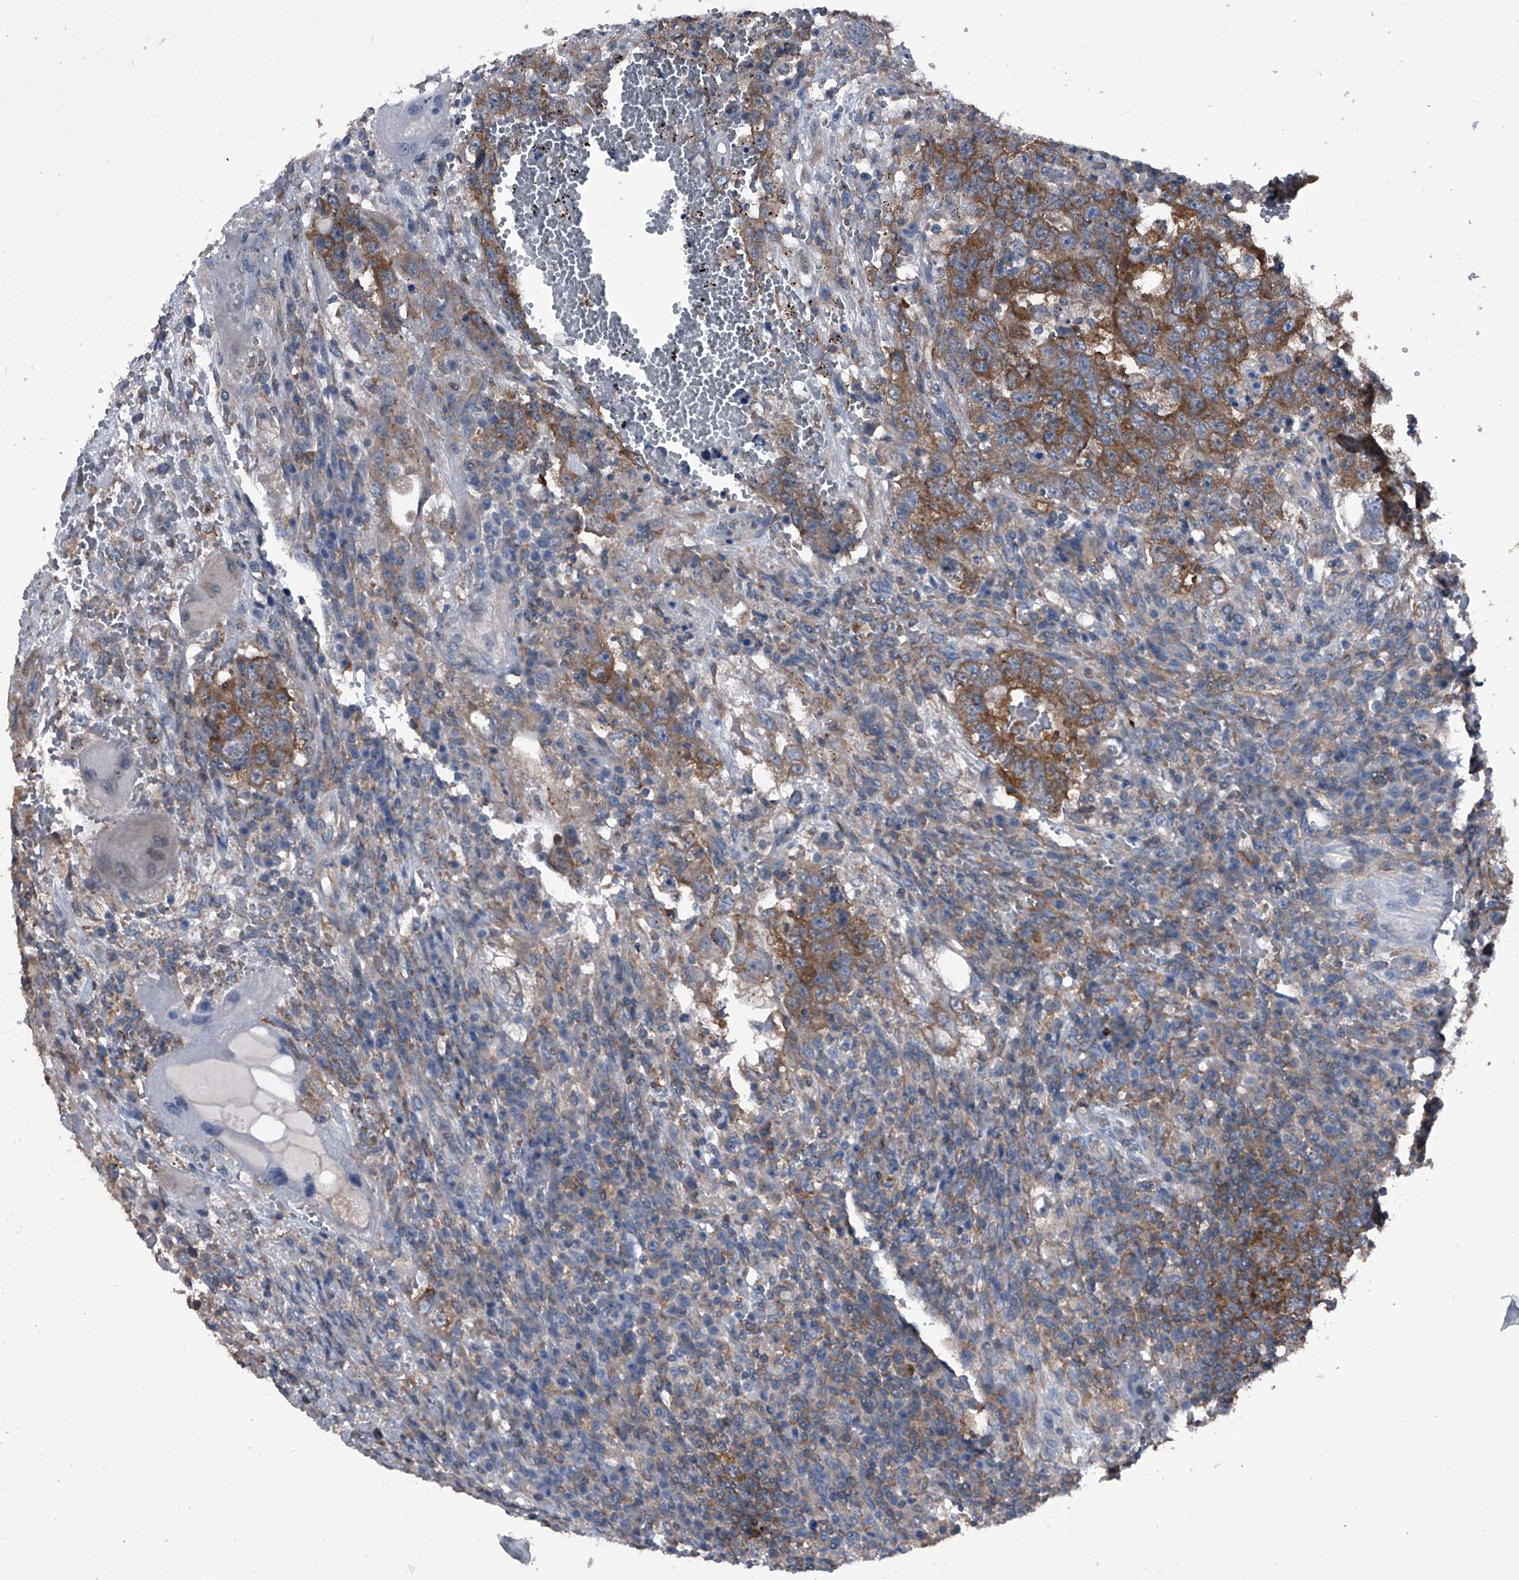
{"staining": {"intensity": "moderate", "quantity": ">75%", "location": "cytoplasmic/membranous"}, "tissue": "testis cancer", "cell_type": "Tumor cells", "image_type": "cancer", "snomed": [{"axis": "morphology", "description": "Carcinoma, Embryonal, NOS"}, {"axis": "topography", "description": "Testis"}], "caption": "A micrograph of human testis cancer (embryonal carcinoma) stained for a protein exhibits moderate cytoplasmic/membranous brown staining in tumor cells. (brown staining indicates protein expression, while blue staining denotes nuclei).", "gene": "PIP5K1A", "patient": {"sex": "male", "age": 26}}